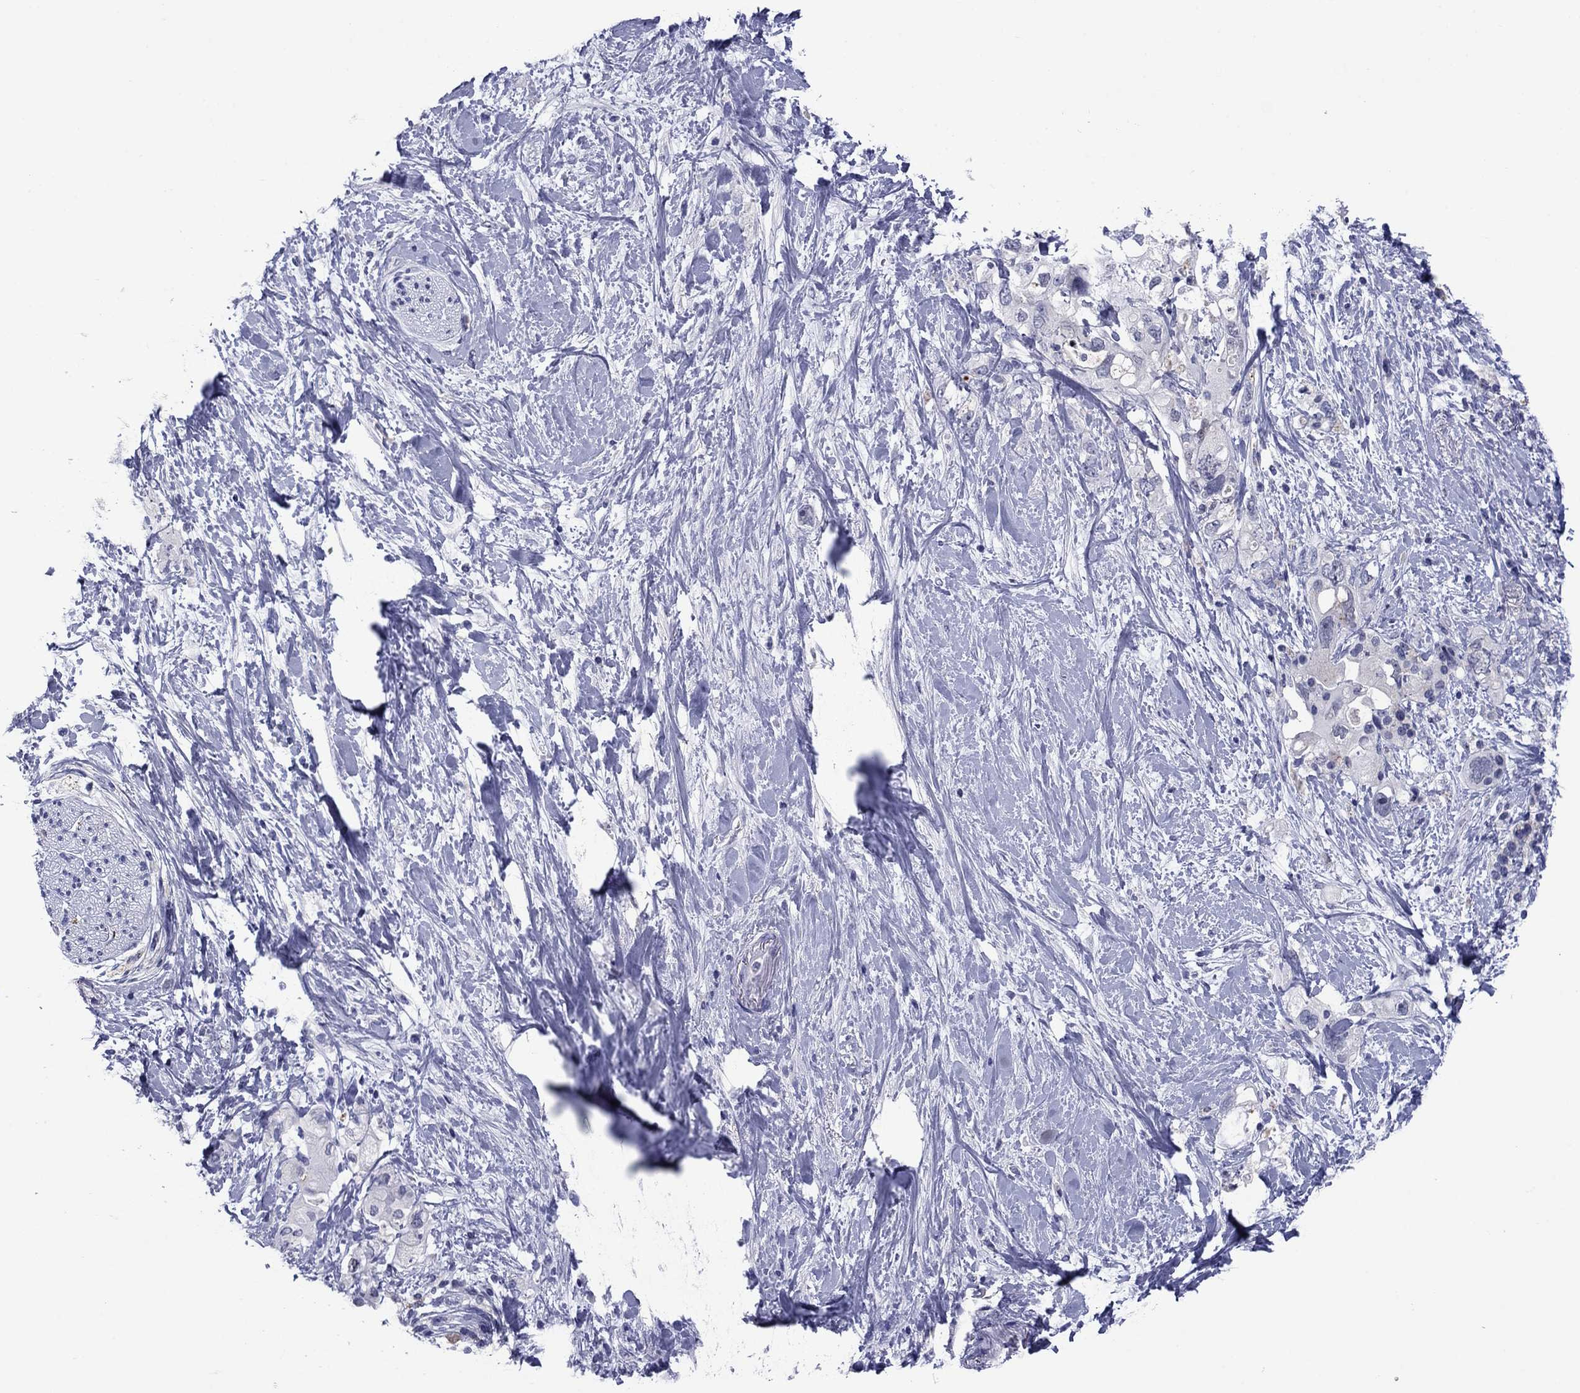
{"staining": {"intensity": "negative", "quantity": "none", "location": "none"}, "tissue": "pancreatic cancer", "cell_type": "Tumor cells", "image_type": "cancer", "snomed": [{"axis": "morphology", "description": "Adenocarcinoma, NOS"}, {"axis": "topography", "description": "Pancreas"}], "caption": "Tumor cells show no significant protein positivity in pancreatic cancer. Nuclei are stained in blue.", "gene": "TCFL5", "patient": {"sex": "female", "age": 56}}